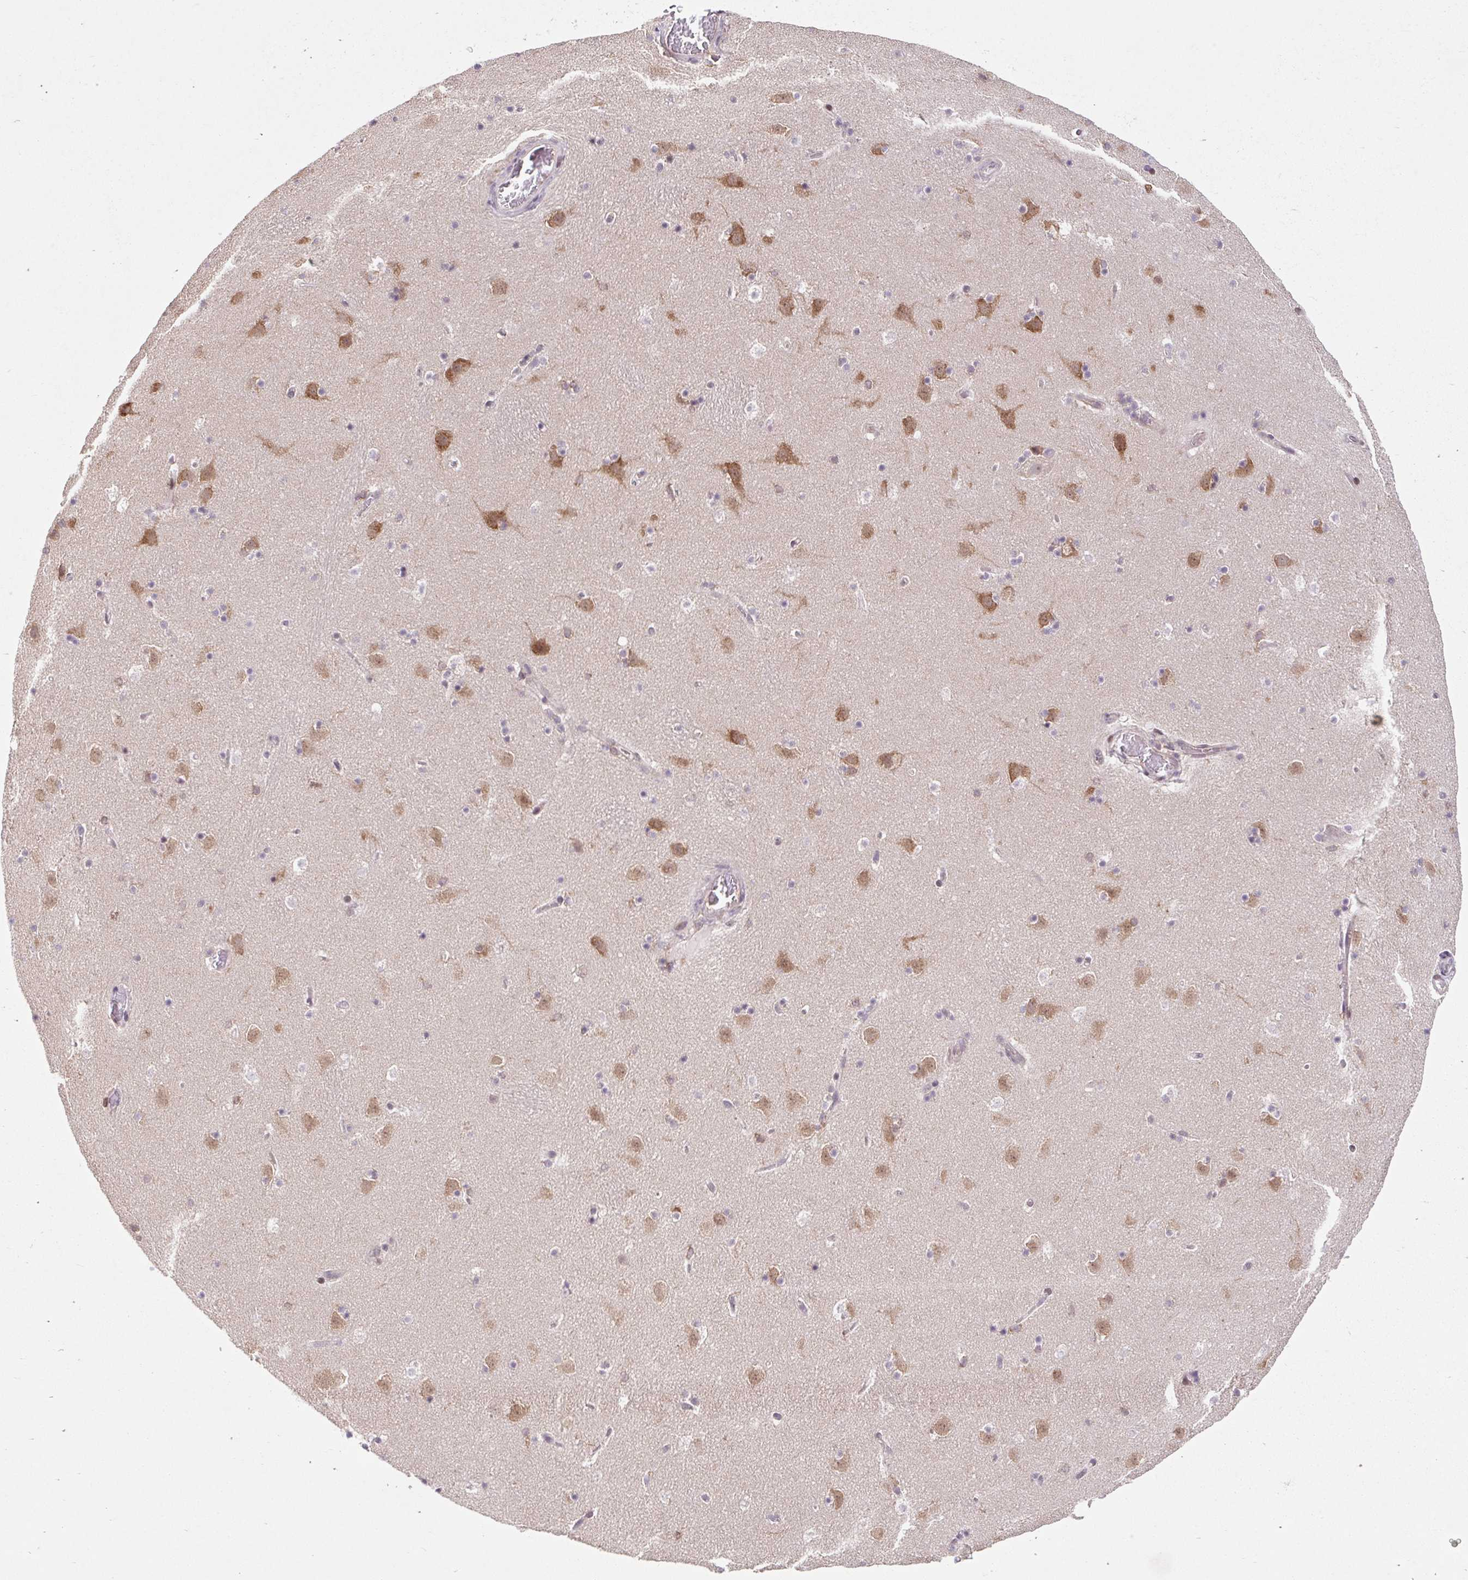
{"staining": {"intensity": "negative", "quantity": "none", "location": "none"}, "tissue": "caudate", "cell_type": "Glial cells", "image_type": "normal", "snomed": [{"axis": "morphology", "description": "Normal tissue, NOS"}, {"axis": "topography", "description": "Lateral ventricle wall"}], "caption": "Immunohistochemical staining of unremarkable human caudate reveals no significant positivity in glial cells. (DAB immunohistochemistry (IHC) with hematoxylin counter stain).", "gene": "HFE", "patient": {"sex": "male", "age": 37}}